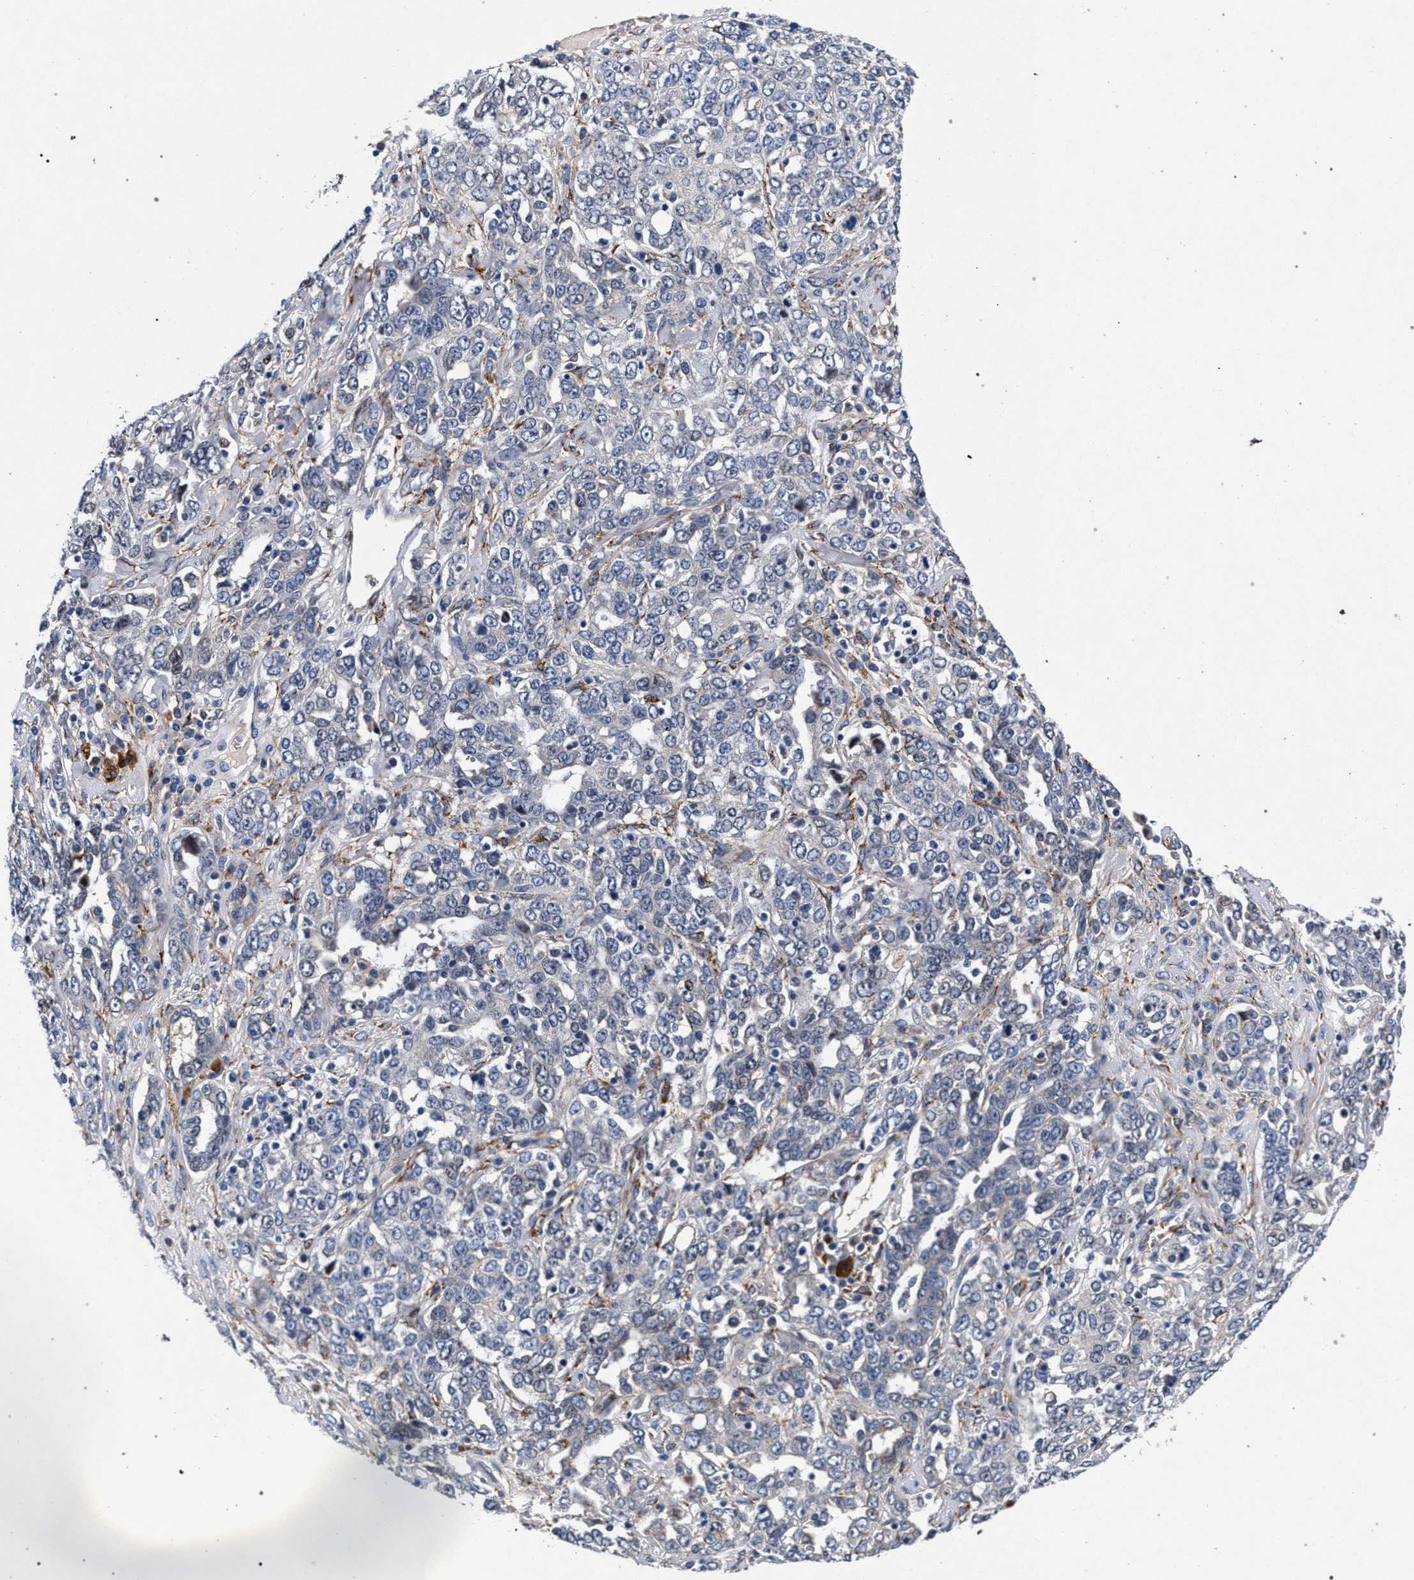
{"staining": {"intensity": "negative", "quantity": "none", "location": "none"}, "tissue": "ovarian cancer", "cell_type": "Tumor cells", "image_type": "cancer", "snomed": [{"axis": "morphology", "description": "Carcinoma, endometroid"}, {"axis": "topography", "description": "Ovary"}], "caption": "Ovarian cancer (endometroid carcinoma) stained for a protein using immunohistochemistry exhibits no expression tumor cells.", "gene": "NEK7", "patient": {"sex": "female", "age": 62}}